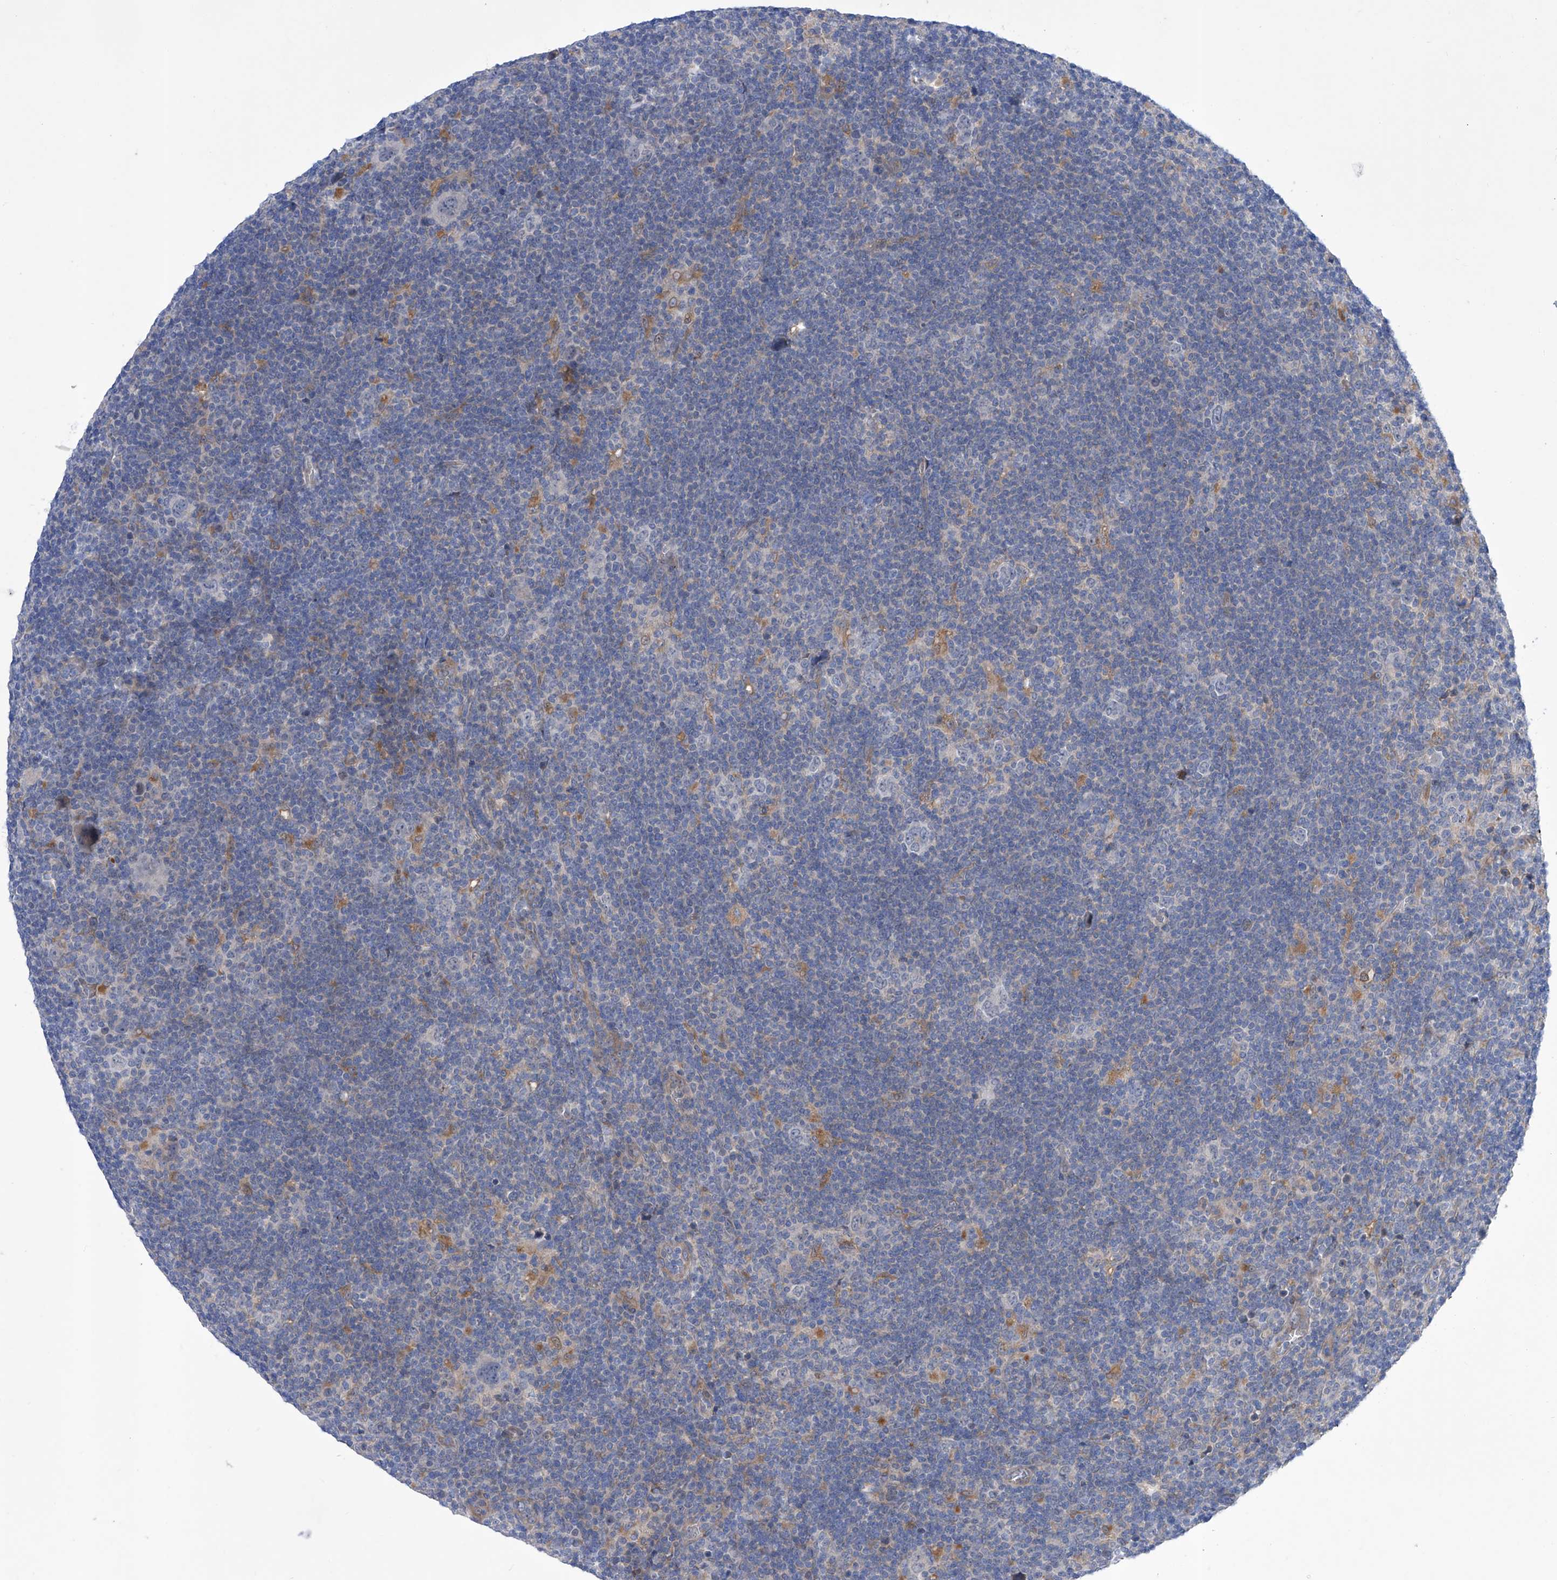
{"staining": {"intensity": "negative", "quantity": "none", "location": "none"}, "tissue": "lymphoma", "cell_type": "Tumor cells", "image_type": "cancer", "snomed": [{"axis": "morphology", "description": "Hodgkin's disease, NOS"}, {"axis": "topography", "description": "Lymph node"}], "caption": "Tumor cells are negative for brown protein staining in lymphoma.", "gene": "SRBD1", "patient": {"sex": "female", "age": 57}}